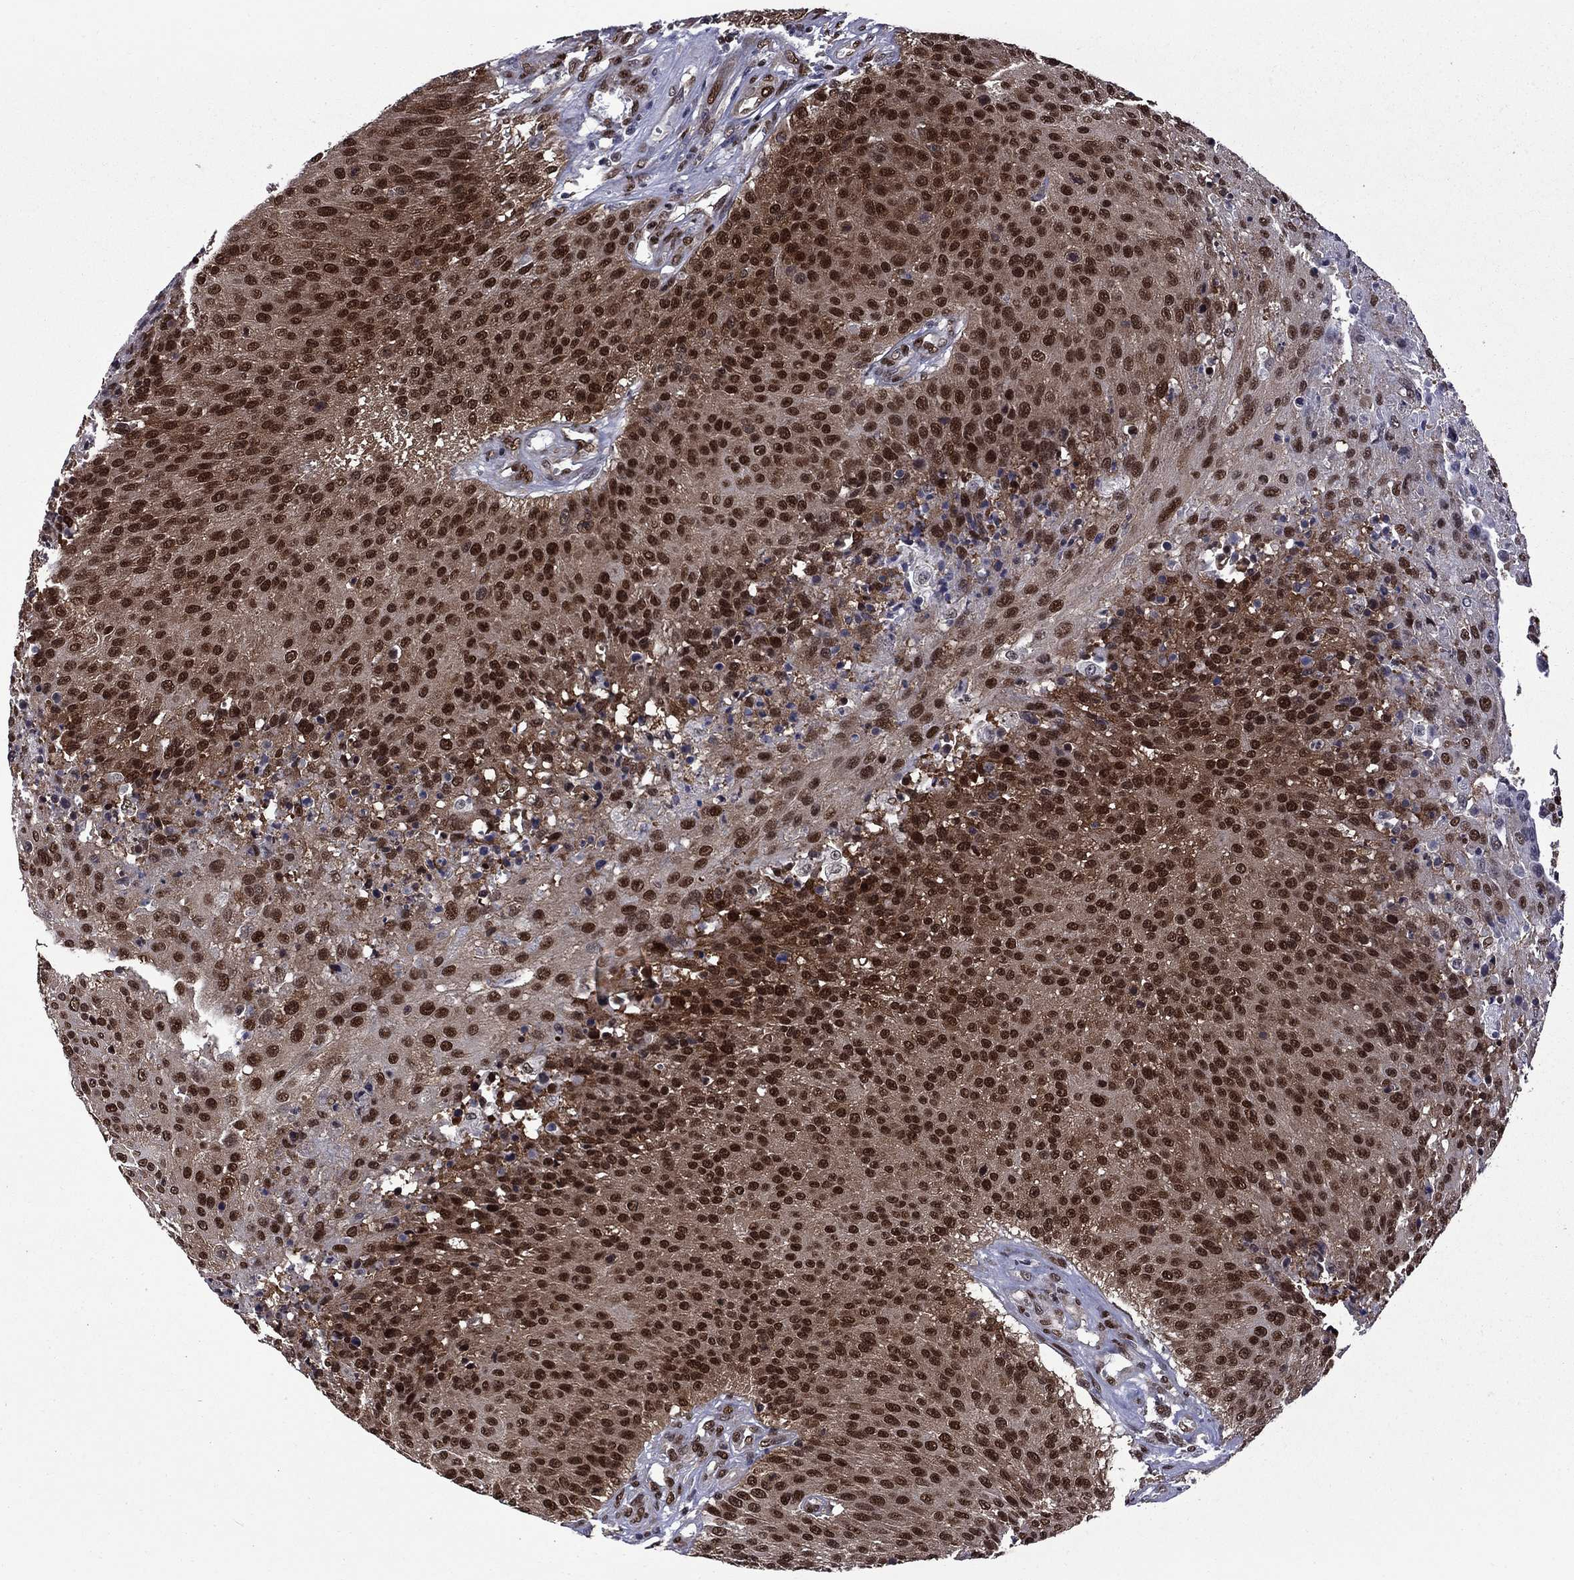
{"staining": {"intensity": "strong", "quantity": ">75%", "location": "nuclear"}, "tissue": "urothelial cancer", "cell_type": "Tumor cells", "image_type": "cancer", "snomed": [{"axis": "morphology", "description": "Urothelial carcinoma, NOS"}, {"axis": "topography", "description": "Urinary bladder"}], "caption": "Immunohistochemistry micrograph of human transitional cell carcinoma stained for a protein (brown), which reveals high levels of strong nuclear expression in approximately >75% of tumor cells.", "gene": "MED25", "patient": {"sex": "male", "age": 55}}